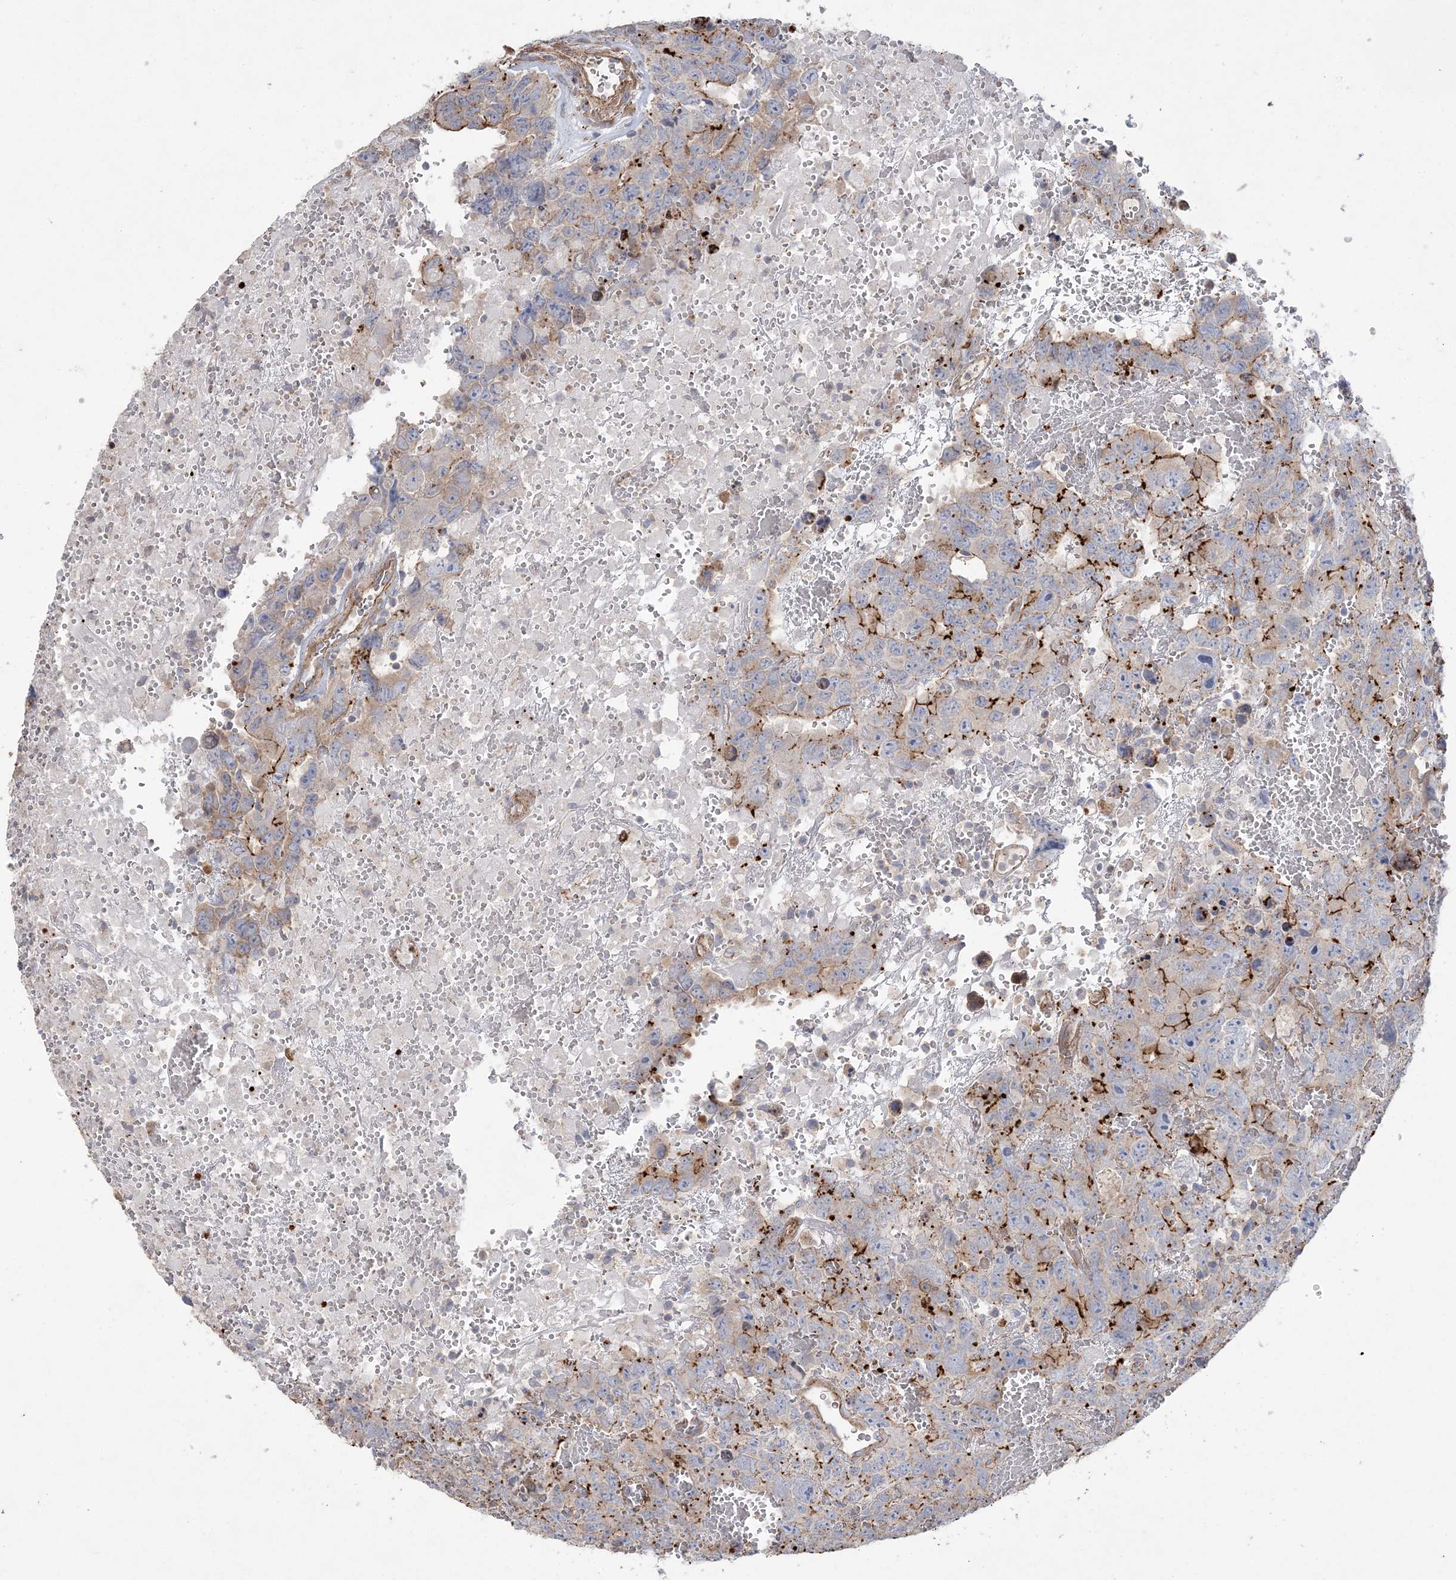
{"staining": {"intensity": "moderate", "quantity": "25%-75%", "location": "cytoplasmic/membranous"}, "tissue": "testis cancer", "cell_type": "Tumor cells", "image_type": "cancer", "snomed": [{"axis": "morphology", "description": "Carcinoma, Embryonal, NOS"}, {"axis": "topography", "description": "Testis"}], "caption": "Immunohistochemical staining of embryonal carcinoma (testis) exhibits moderate cytoplasmic/membranous protein staining in about 25%-75% of tumor cells.", "gene": "PIGC", "patient": {"sex": "male", "age": 45}}